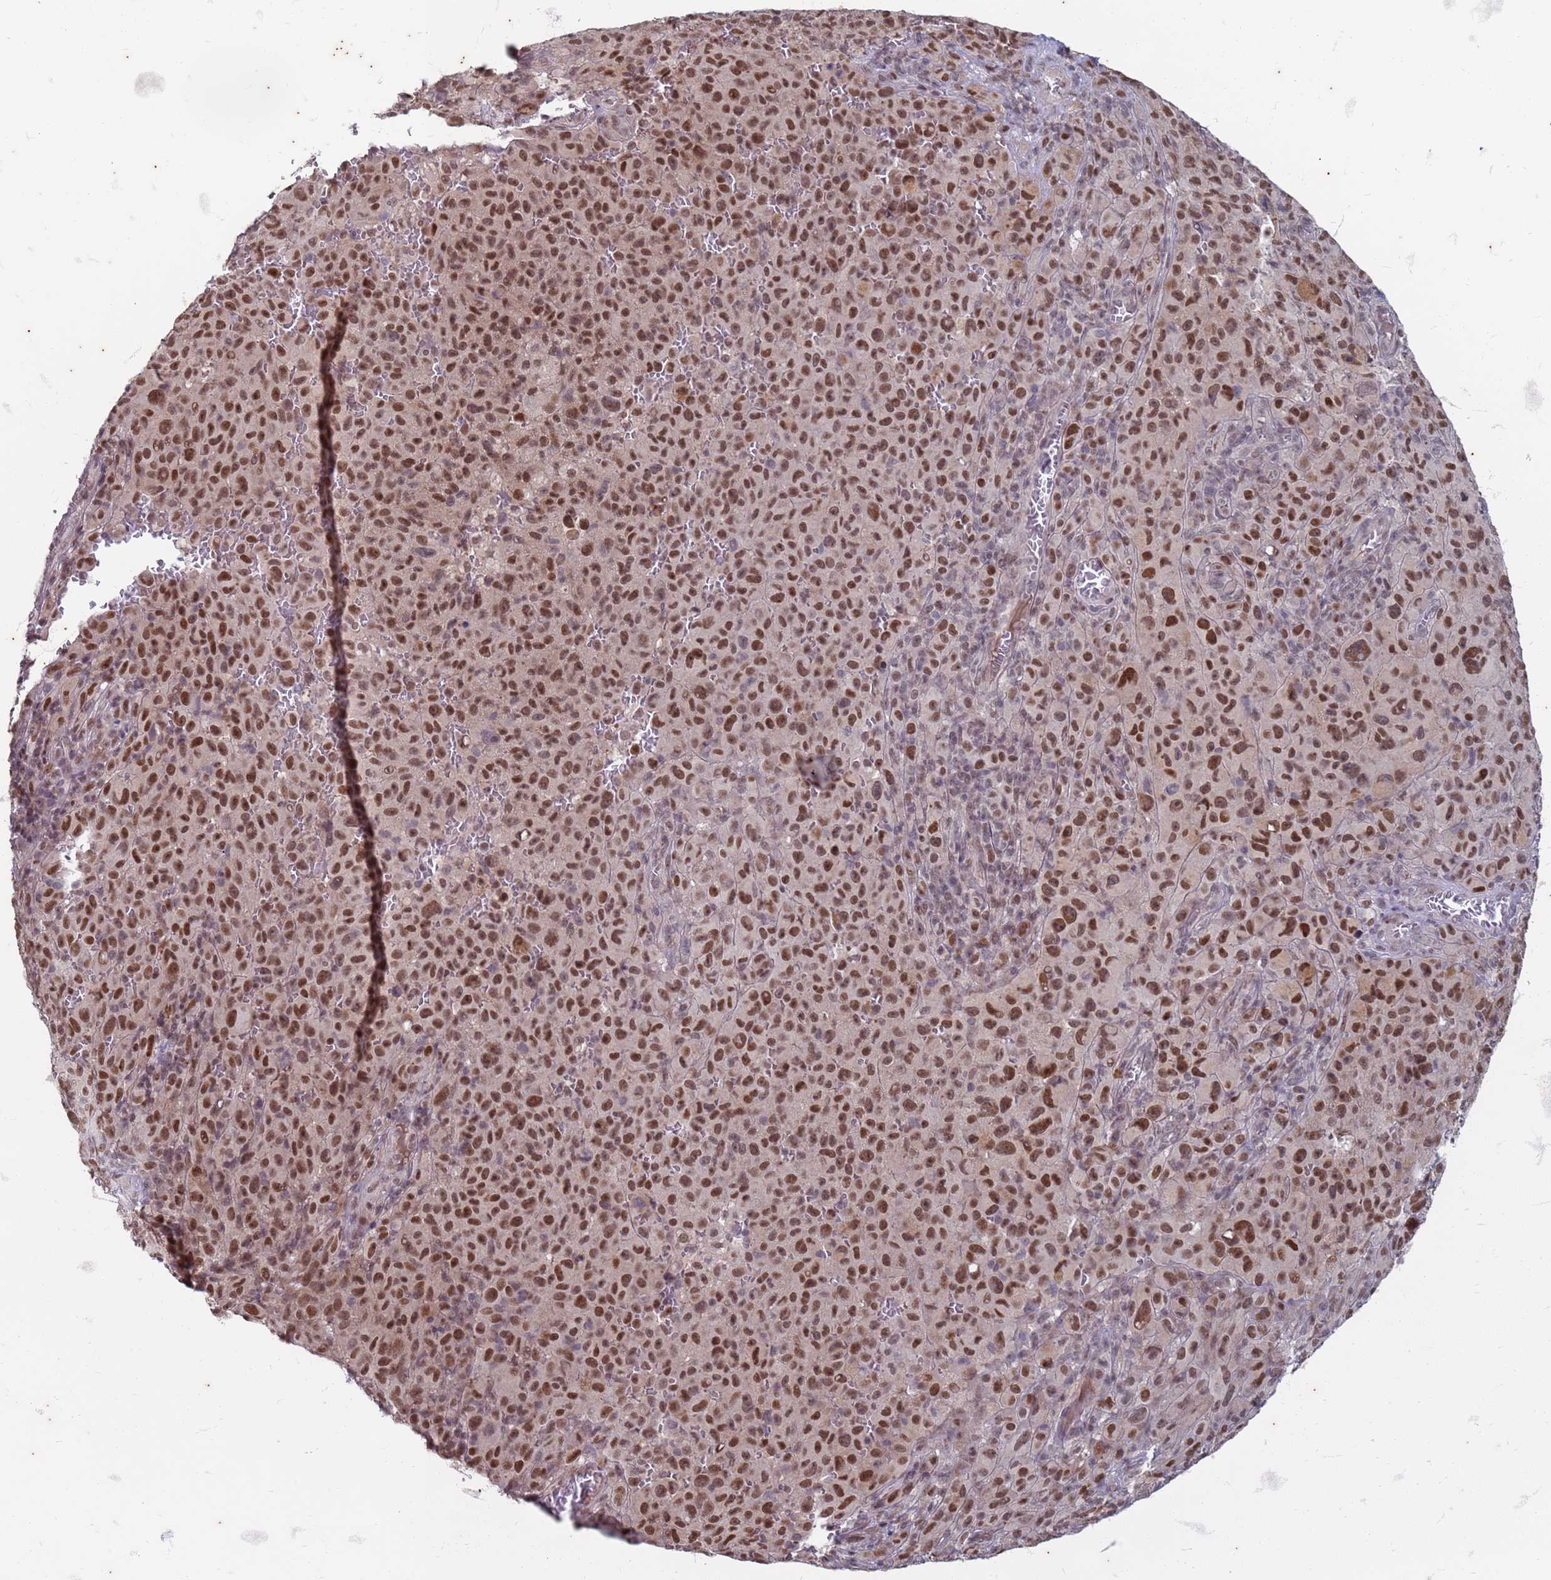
{"staining": {"intensity": "moderate", "quantity": ">75%", "location": "nuclear"}, "tissue": "melanoma", "cell_type": "Tumor cells", "image_type": "cancer", "snomed": [{"axis": "morphology", "description": "Malignant melanoma, NOS"}, {"axis": "topography", "description": "Skin"}], "caption": "Moderate nuclear expression for a protein is seen in approximately >75% of tumor cells of melanoma using immunohistochemistry (IHC).", "gene": "TRMT6", "patient": {"sex": "female", "age": 82}}